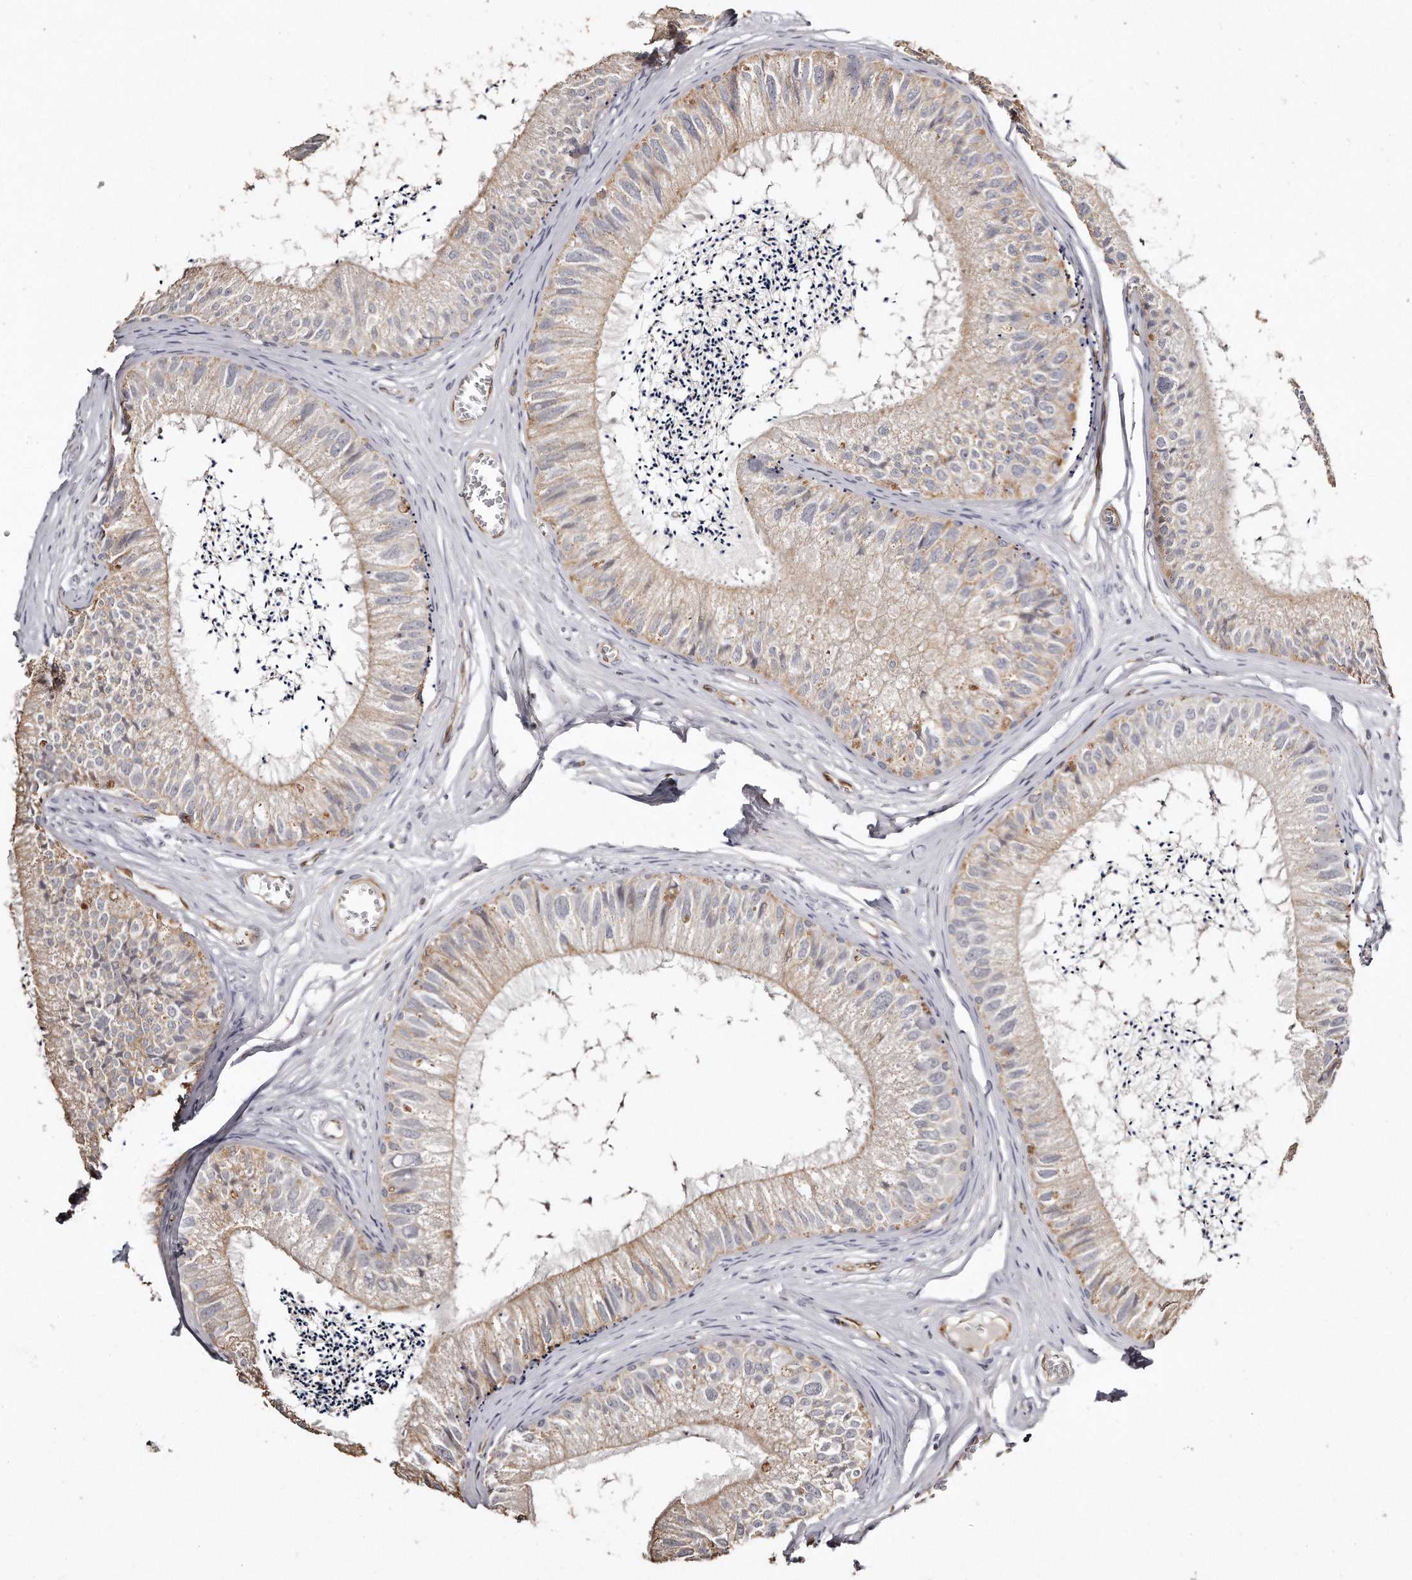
{"staining": {"intensity": "moderate", "quantity": "<25%", "location": "cytoplasmic/membranous"}, "tissue": "epididymis", "cell_type": "Glandular cells", "image_type": "normal", "snomed": [{"axis": "morphology", "description": "Normal tissue, NOS"}, {"axis": "topography", "description": "Epididymis"}], "caption": "Moderate cytoplasmic/membranous expression for a protein is present in approximately <25% of glandular cells of unremarkable epididymis using IHC.", "gene": "ZYG11A", "patient": {"sex": "male", "age": 79}}